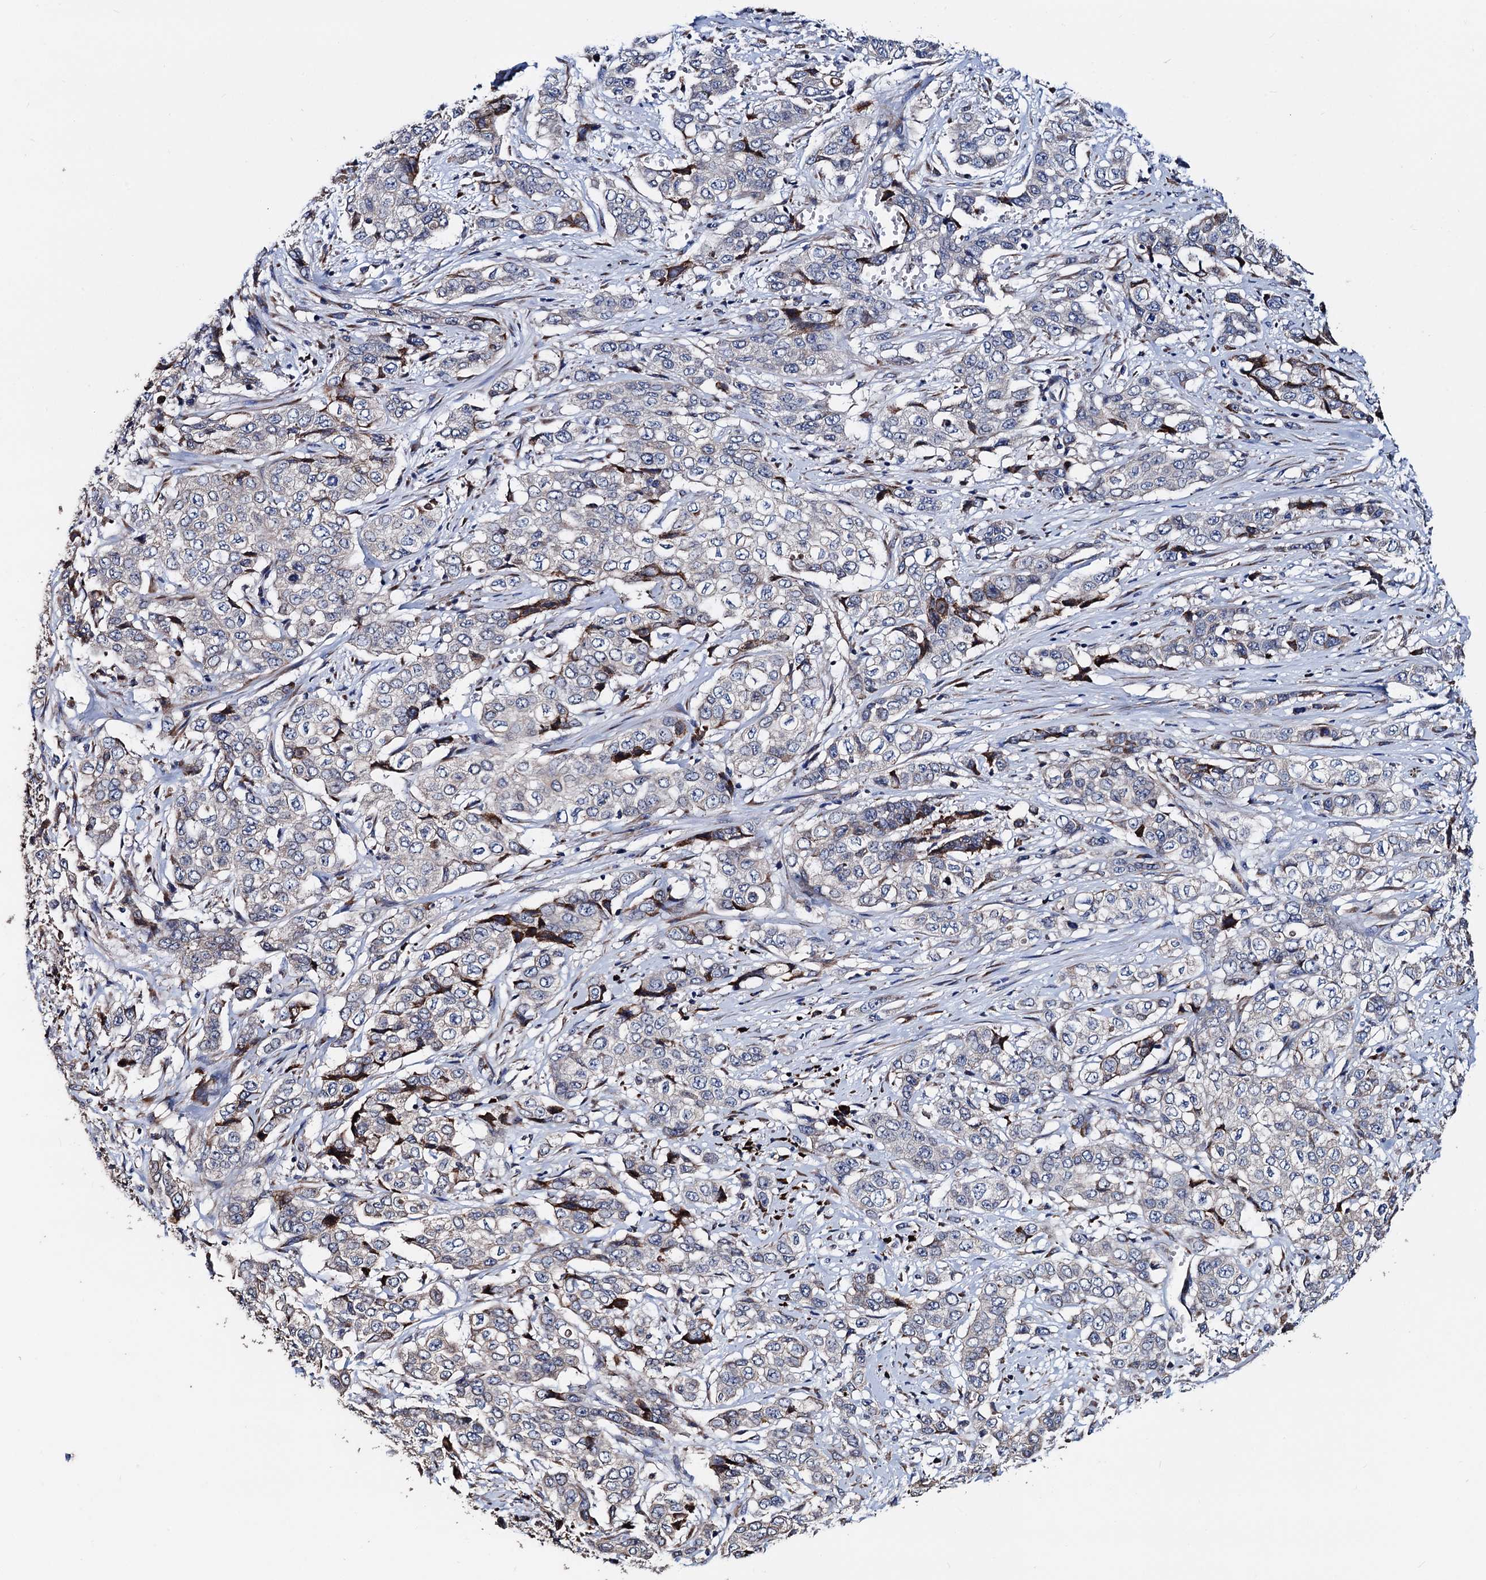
{"staining": {"intensity": "negative", "quantity": "none", "location": "none"}, "tissue": "stomach cancer", "cell_type": "Tumor cells", "image_type": "cancer", "snomed": [{"axis": "morphology", "description": "Adenocarcinoma, NOS"}, {"axis": "topography", "description": "Stomach, upper"}], "caption": "Immunohistochemistry (IHC) photomicrograph of adenocarcinoma (stomach) stained for a protein (brown), which reveals no staining in tumor cells.", "gene": "AKAP11", "patient": {"sex": "male", "age": 62}}